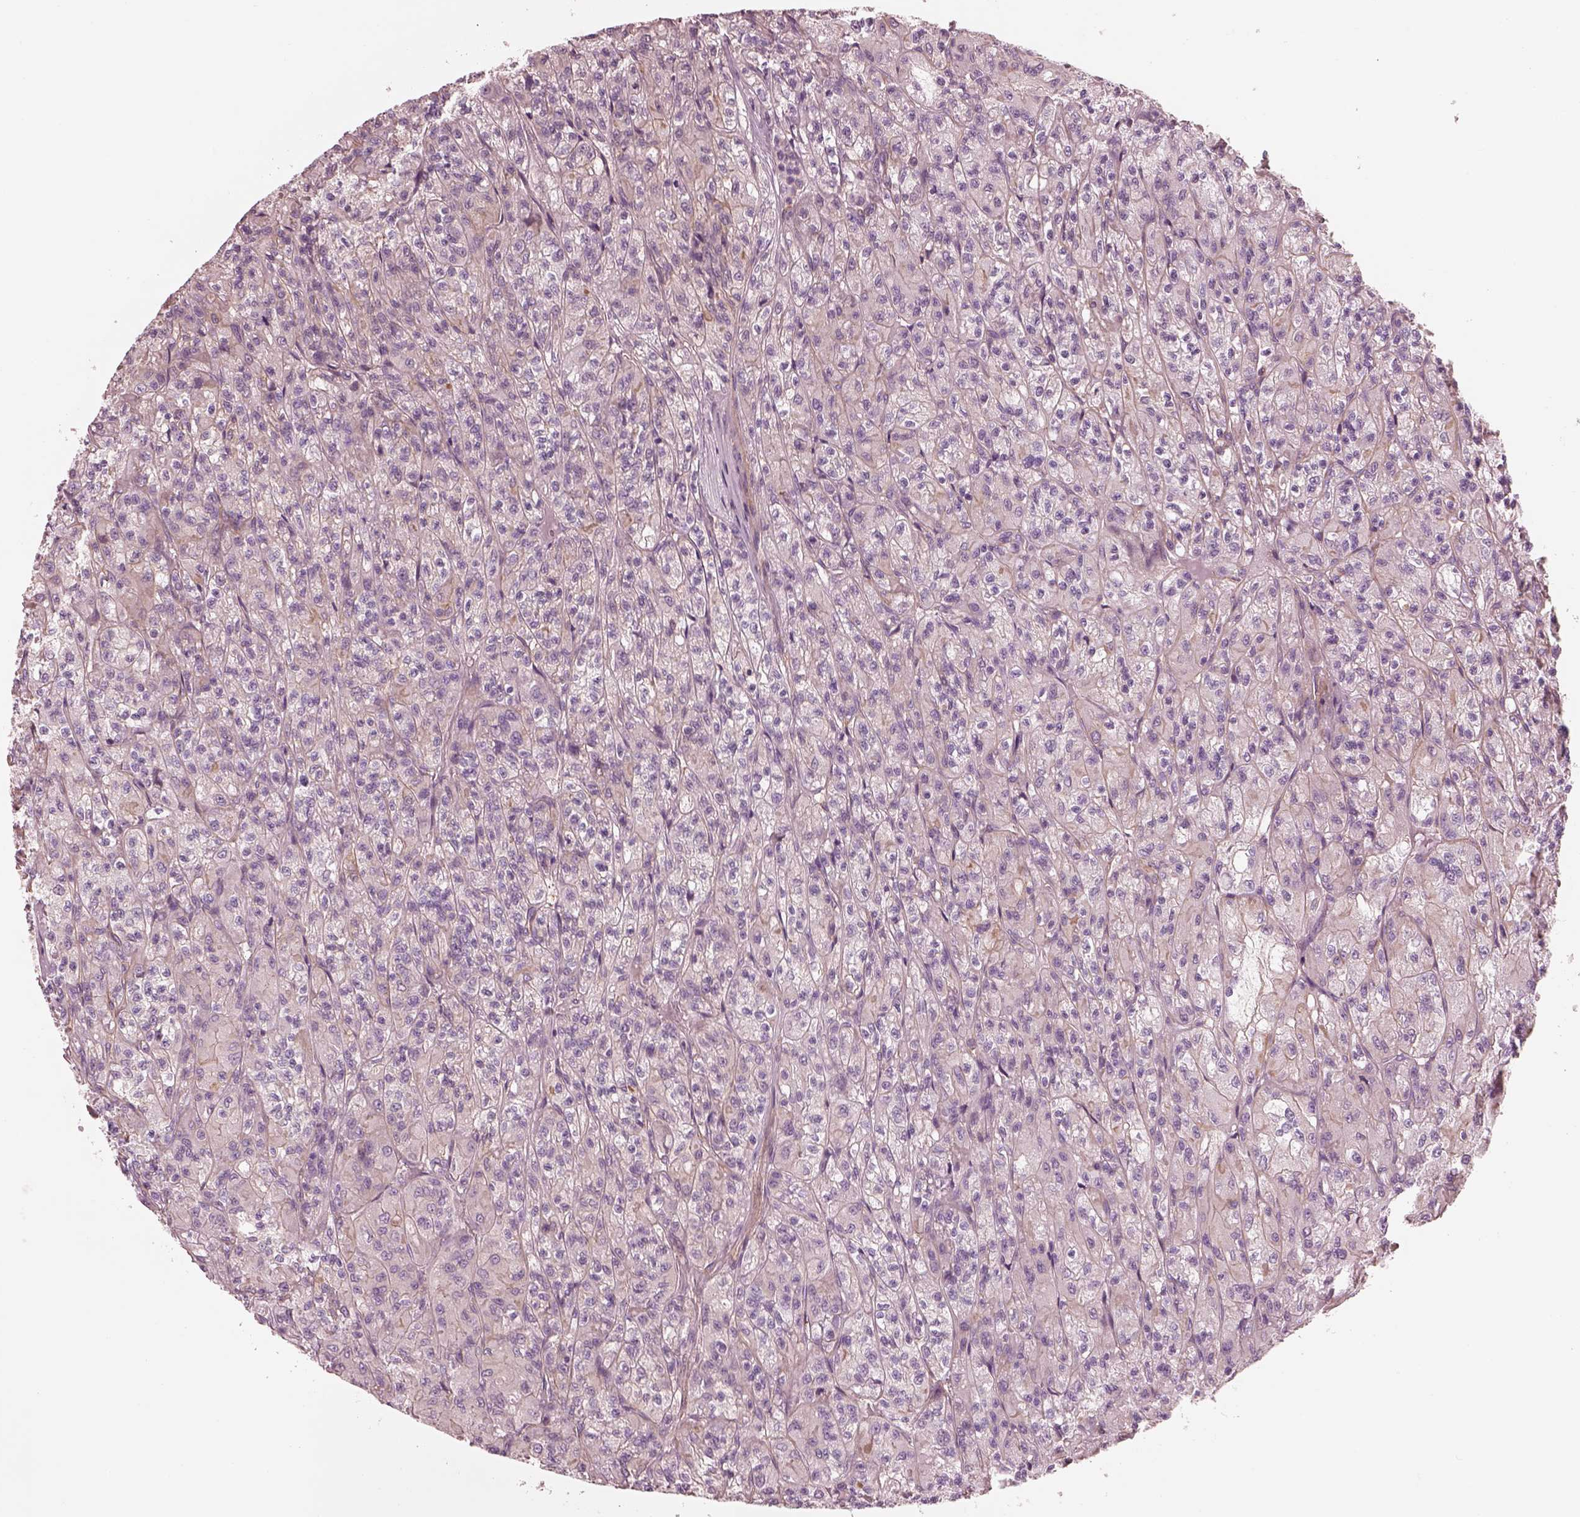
{"staining": {"intensity": "weak", "quantity": ">75%", "location": "cytoplasmic/membranous"}, "tissue": "renal cancer", "cell_type": "Tumor cells", "image_type": "cancer", "snomed": [{"axis": "morphology", "description": "Adenocarcinoma, NOS"}, {"axis": "topography", "description": "Kidney"}], "caption": "Brown immunohistochemical staining in renal cancer demonstrates weak cytoplasmic/membranous staining in approximately >75% of tumor cells.", "gene": "ELAPOR1", "patient": {"sex": "female", "age": 70}}